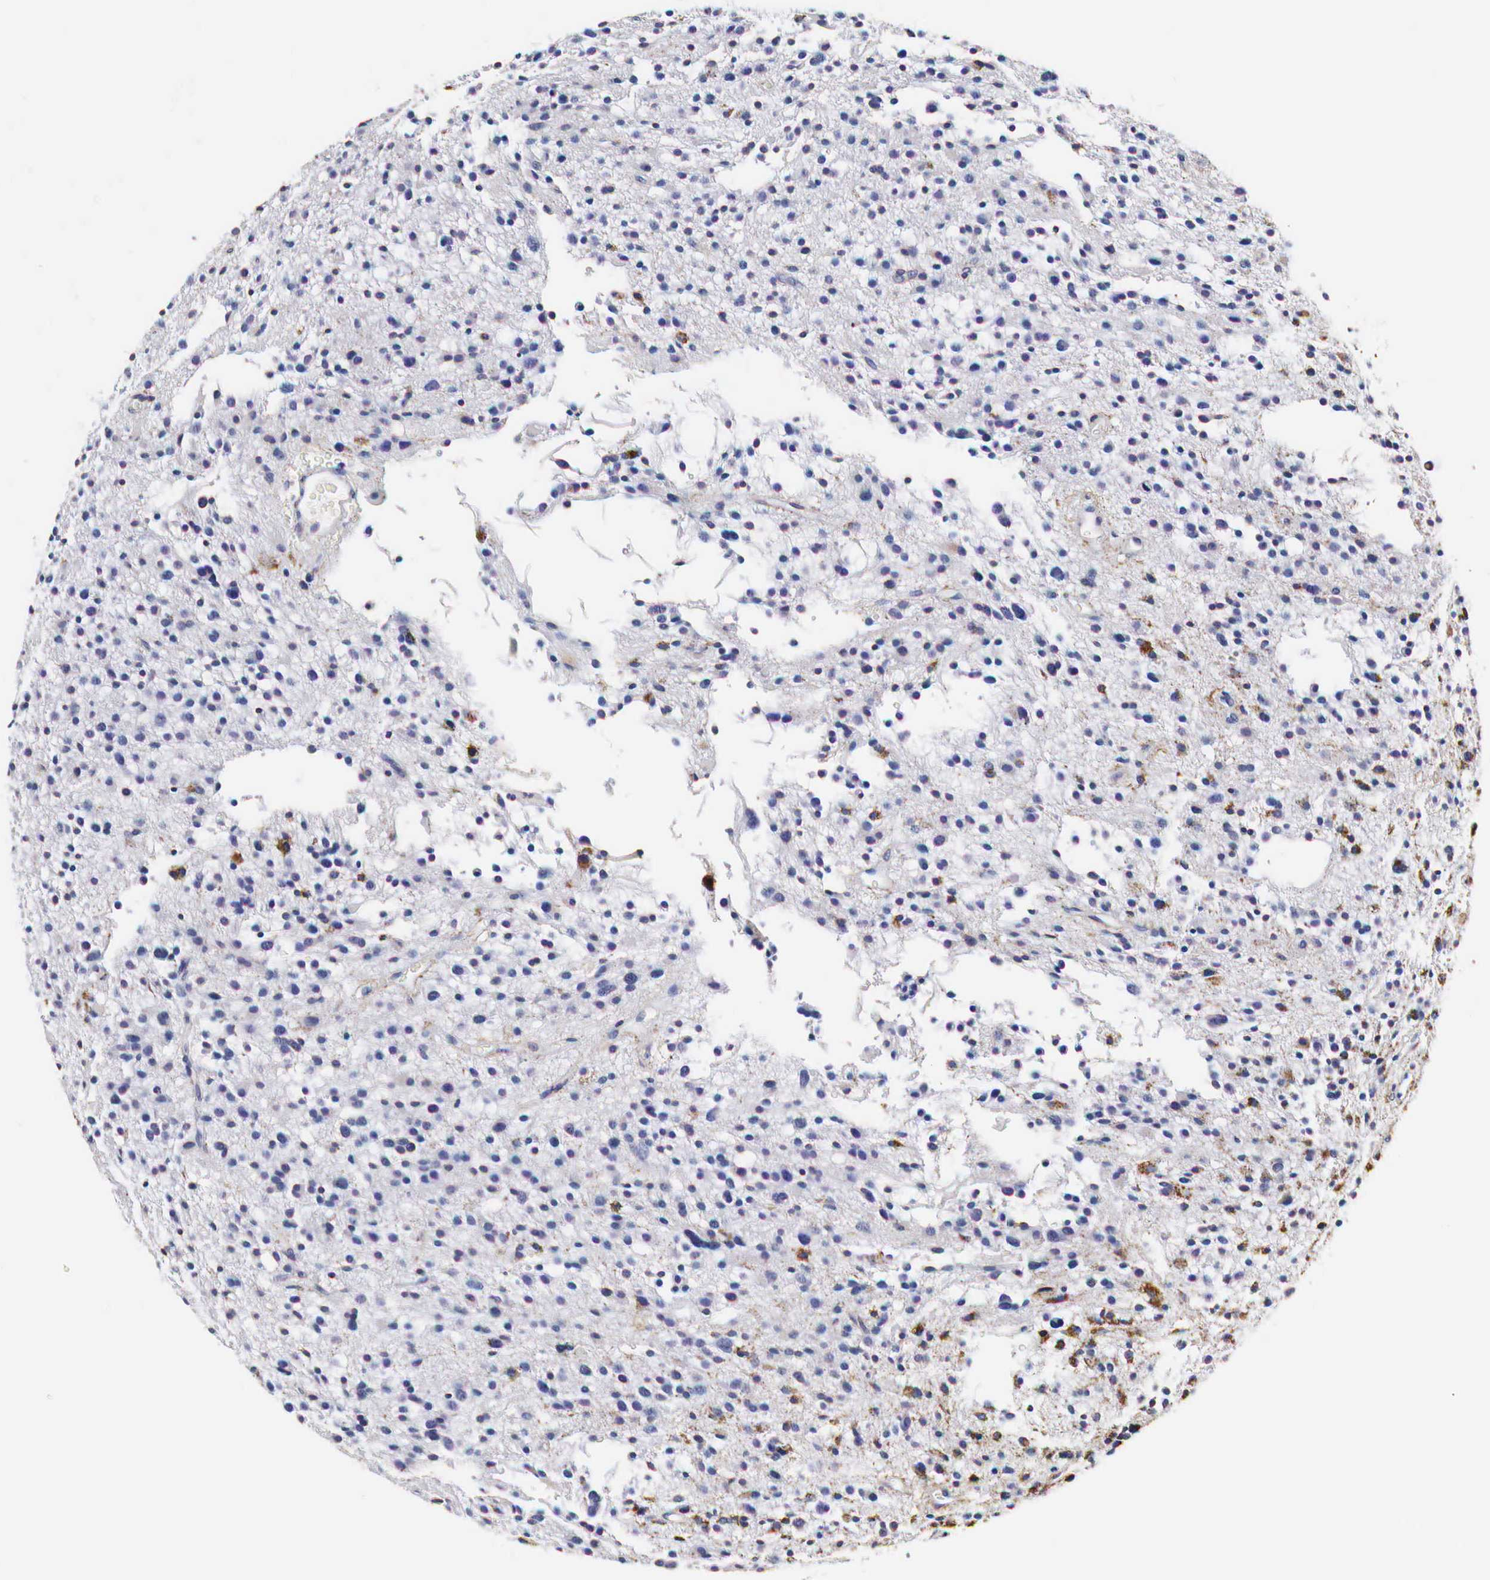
{"staining": {"intensity": "weak", "quantity": "<25%", "location": "cytoplasmic/membranous"}, "tissue": "glioma", "cell_type": "Tumor cells", "image_type": "cancer", "snomed": [{"axis": "morphology", "description": "Glioma, malignant, Low grade"}, {"axis": "topography", "description": "Brain"}], "caption": "Immunohistochemical staining of malignant glioma (low-grade) shows no significant expression in tumor cells.", "gene": "CKAP4", "patient": {"sex": "female", "age": 36}}